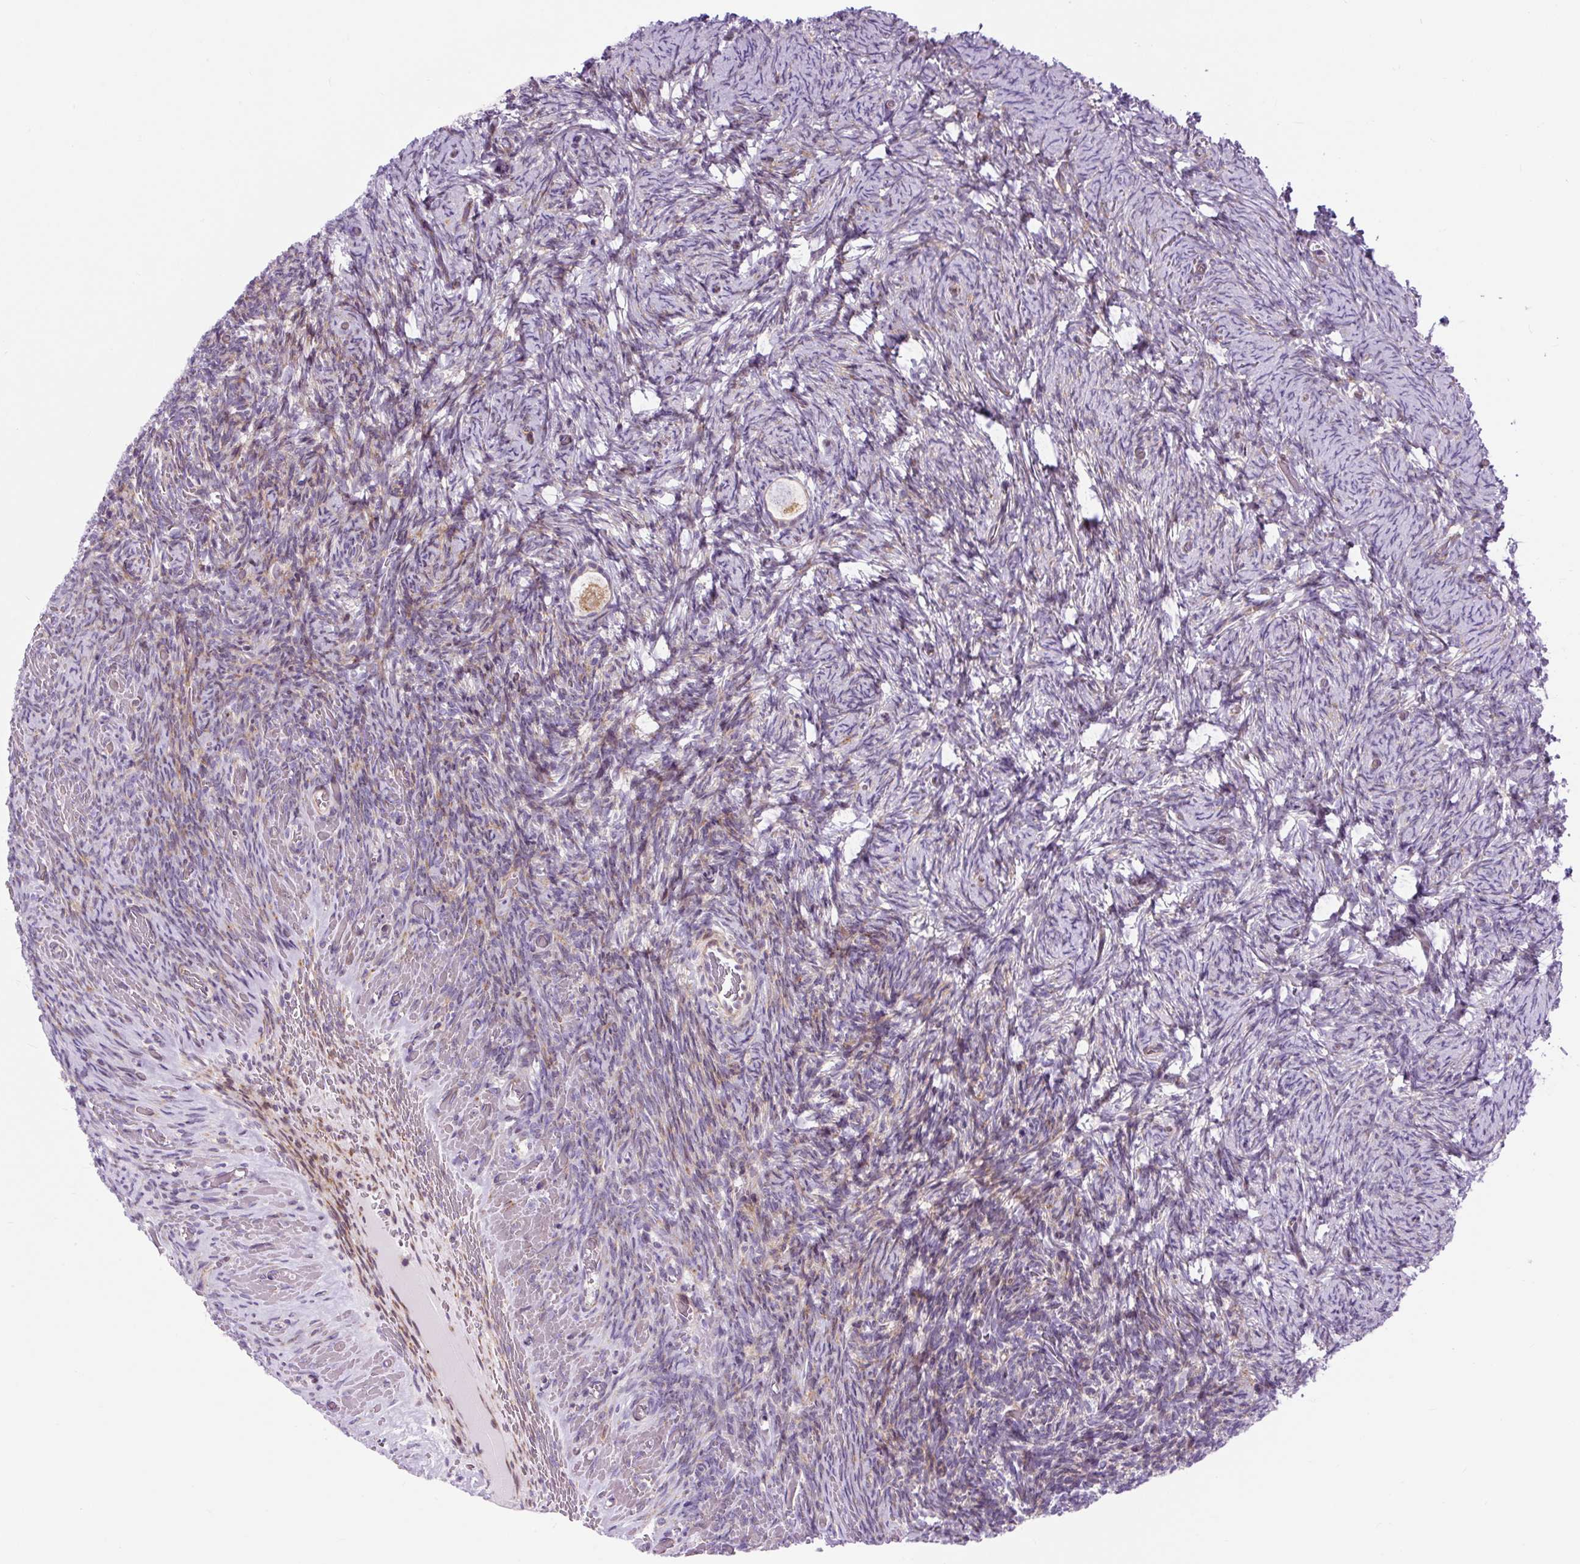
{"staining": {"intensity": "weak", "quantity": "25%-75%", "location": "cytoplasmic/membranous"}, "tissue": "ovary", "cell_type": "Follicle cells", "image_type": "normal", "snomed": [{"axis": "morphology", "description": "Normal tissue, NOS"}, {"axis": "topography", "description": "Ovary"}], "caption": "This histopathology image shows unremarkable ovary stained with immunohistochemistry (IHC) to label a protein in brown. The cytoplasmic/membranous of follicle cells show weak positivity for the protein. Nuclei are counter-stained blue.", "gene": "CISD3", "patient": {"sex": "female", "age": 34}}